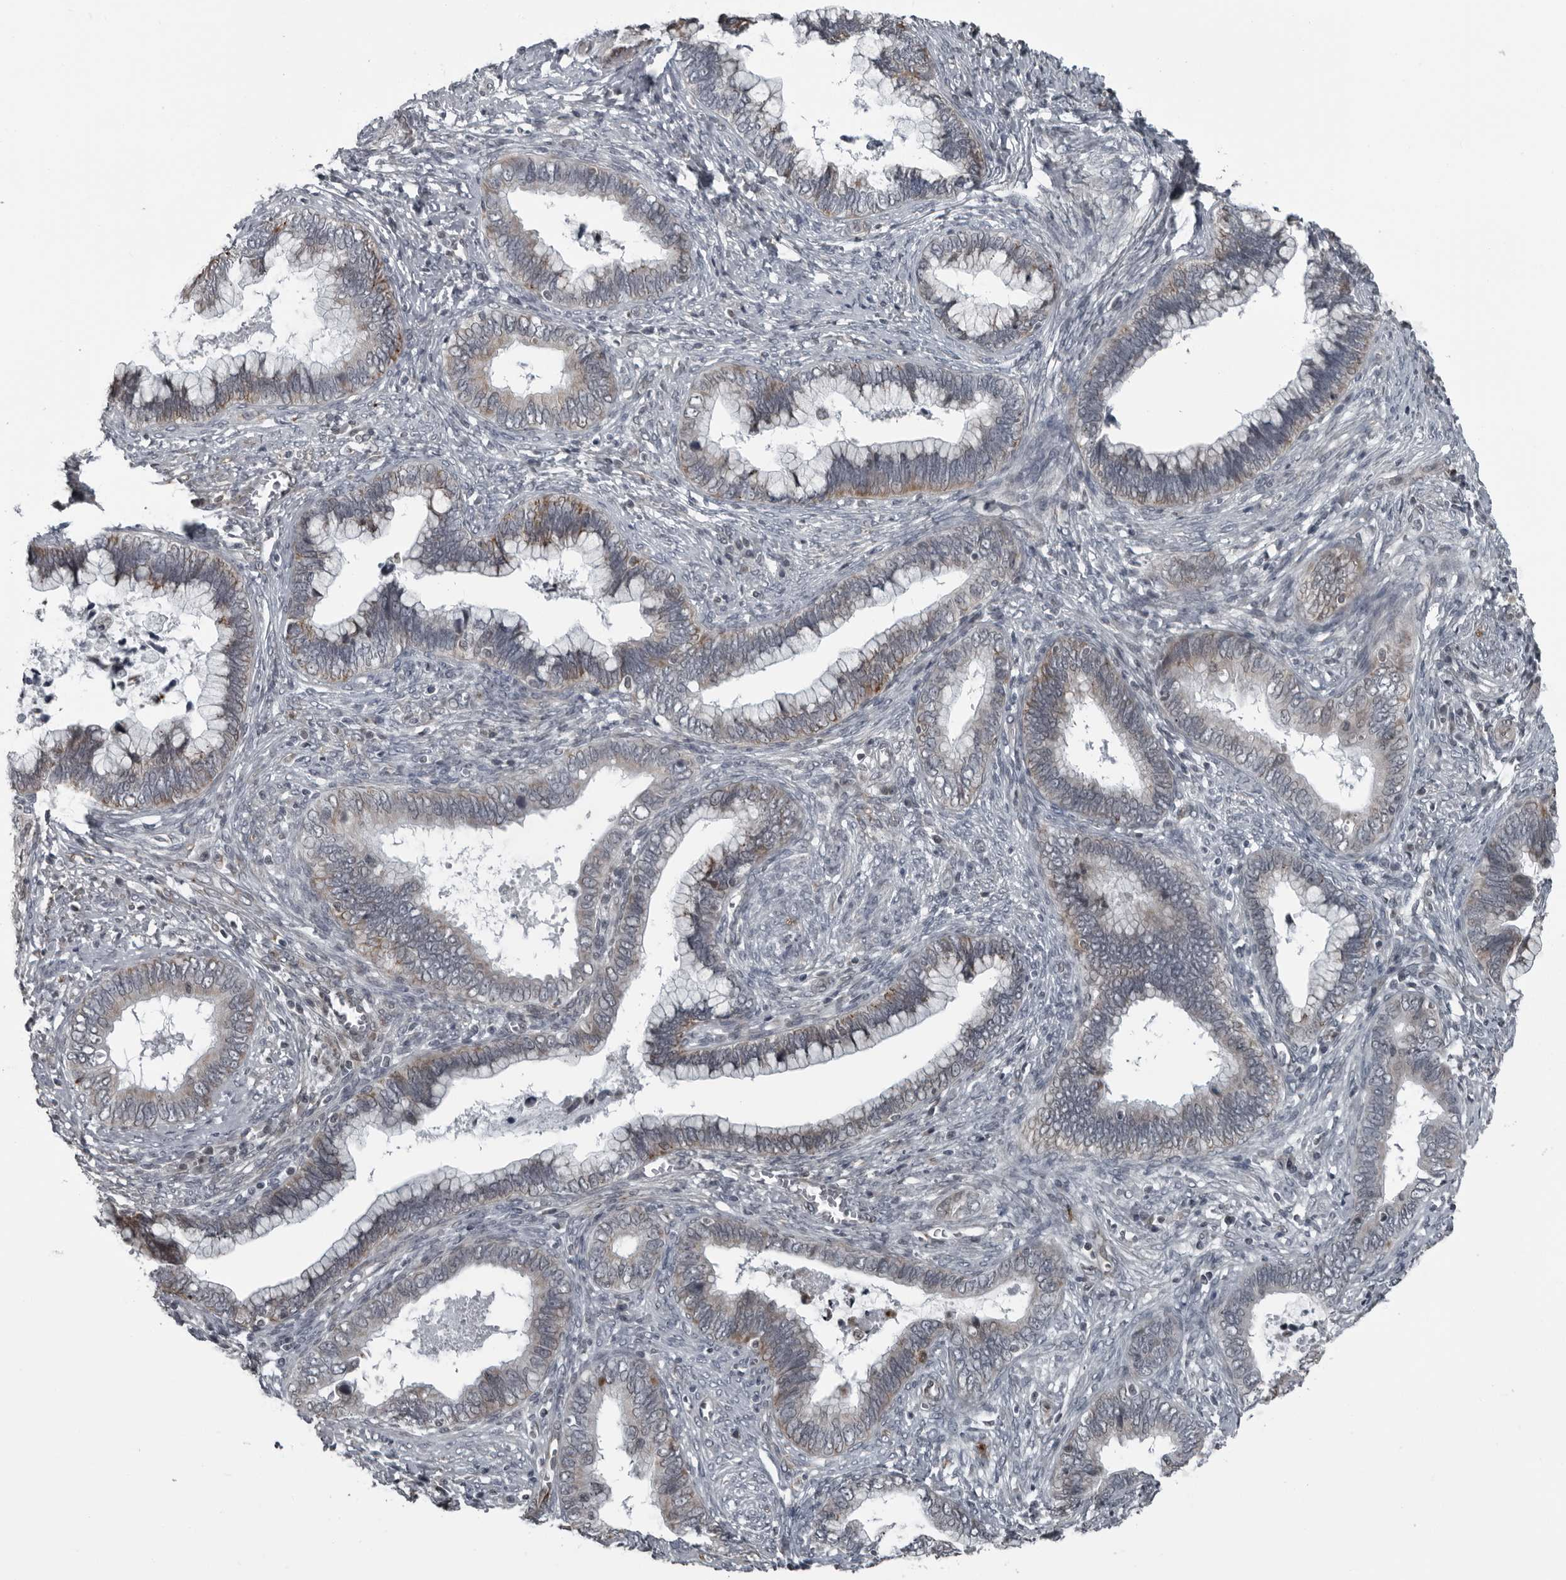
{"staining": {"intensity": "weak", "quantity": "25%-75%", "location": "cytoplasmic/membranous"}, "tissue": "cervical cancer", "cell_type": "Tumor cells", "image_type": "cancer", "snomed": [{"axis": "morphology", "description": "Adenocarcinoma, NOS"}, {"axis": "topography", "description": "Cervix"}], "caption": "Immunohistochemistry (IHC) (DAB (3,3'-diaminobenzidine)) staining of human adenocarcinoma (cervical) reveals weak cytoplasmic/membranous protein expression in approximately 25%-75% of tumor cells. The staining was performed using DAB (3,3'-diaminobenzidine) to visualize the protein expression in brown, while the nuclei were stained in blue with hematoxylin (Magnification: 20x).", "gene": "RTCA", "patient": {"sex": "female", "age": 44}}